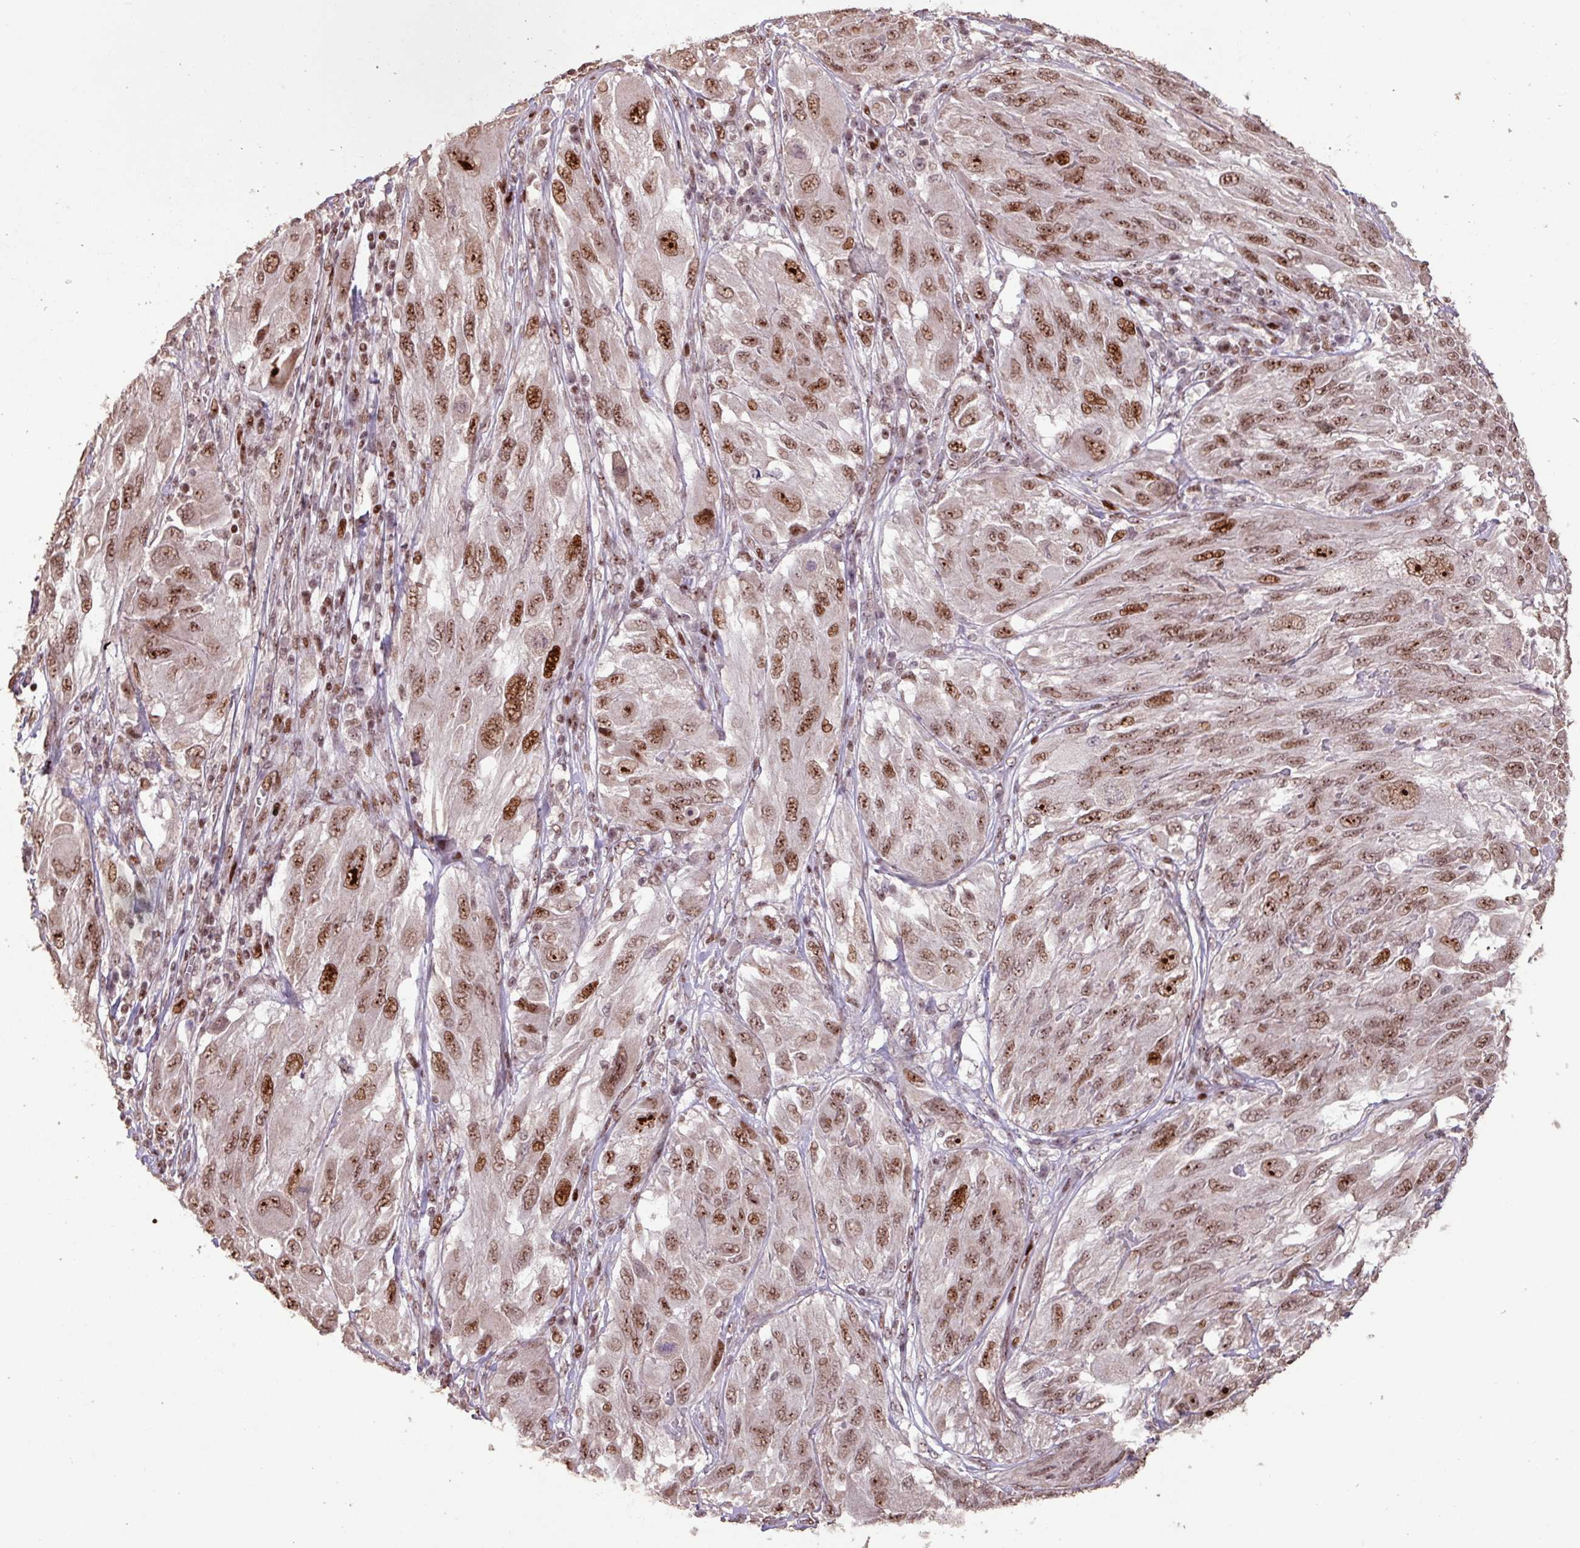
{"staining": {"intensity": "strong", "quantity": ">75%", "location": "nuclear"}, "tissue": "melanoma", "cell_type": "Tumor cells", "image_type": "cancer", "snomed": [{"axis": "morphology", "description": "Malignant melanoma, NOS"}, {"axis": "topography", "description": "Skin"}], "caption": "Tumor cells display high levels of strong nuclear staining in about >75% of cells in human malignant melanoma.", "gene": "ZNF709", "patient": {"sex": "female", "age": 91}}